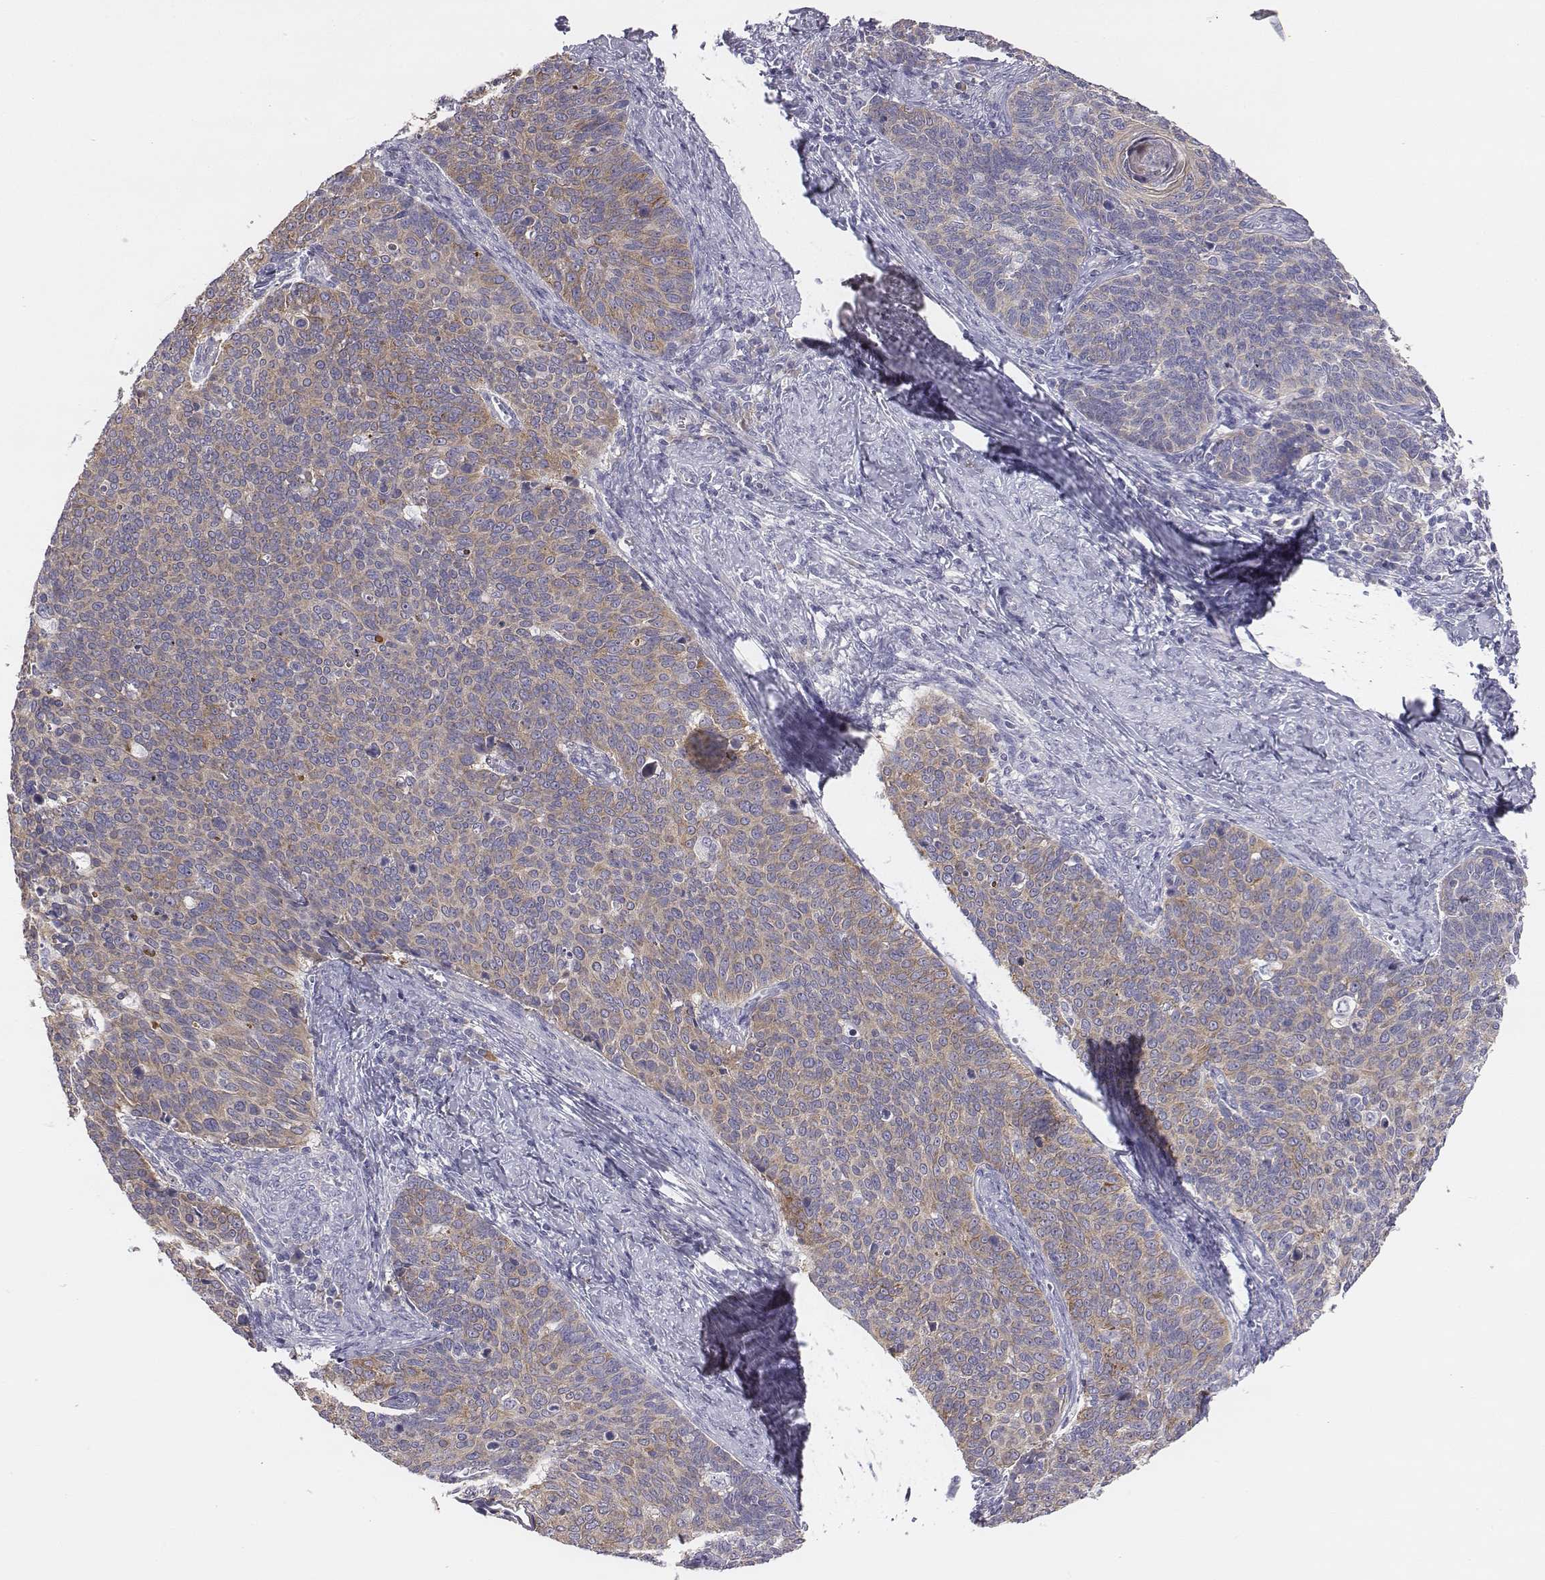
{"staining": {"intensity": "weak", "quantity": "25%-75%", "location": "cytoplasmic/membranous"}, "tissue": "cervical cancer", "cell_type": "Tumor cells", "image_type": "cancer", "snomed": [{"axis": "morphology", "description": "Normal tissue, NOS"}, {"axis": "morphology", "description": "Squamous cell carcinoma, NOS"}, {"axis": "topography", "description": "Cervix"}], "caption": "Weak cytoplasmic/membranous protein positivity is appreciated in approximately 25%-75% of tumor cells in cervical squamous cell carcinoma.", "gene": "CHST14", "patient": {"sex": "female", "age": 39}}